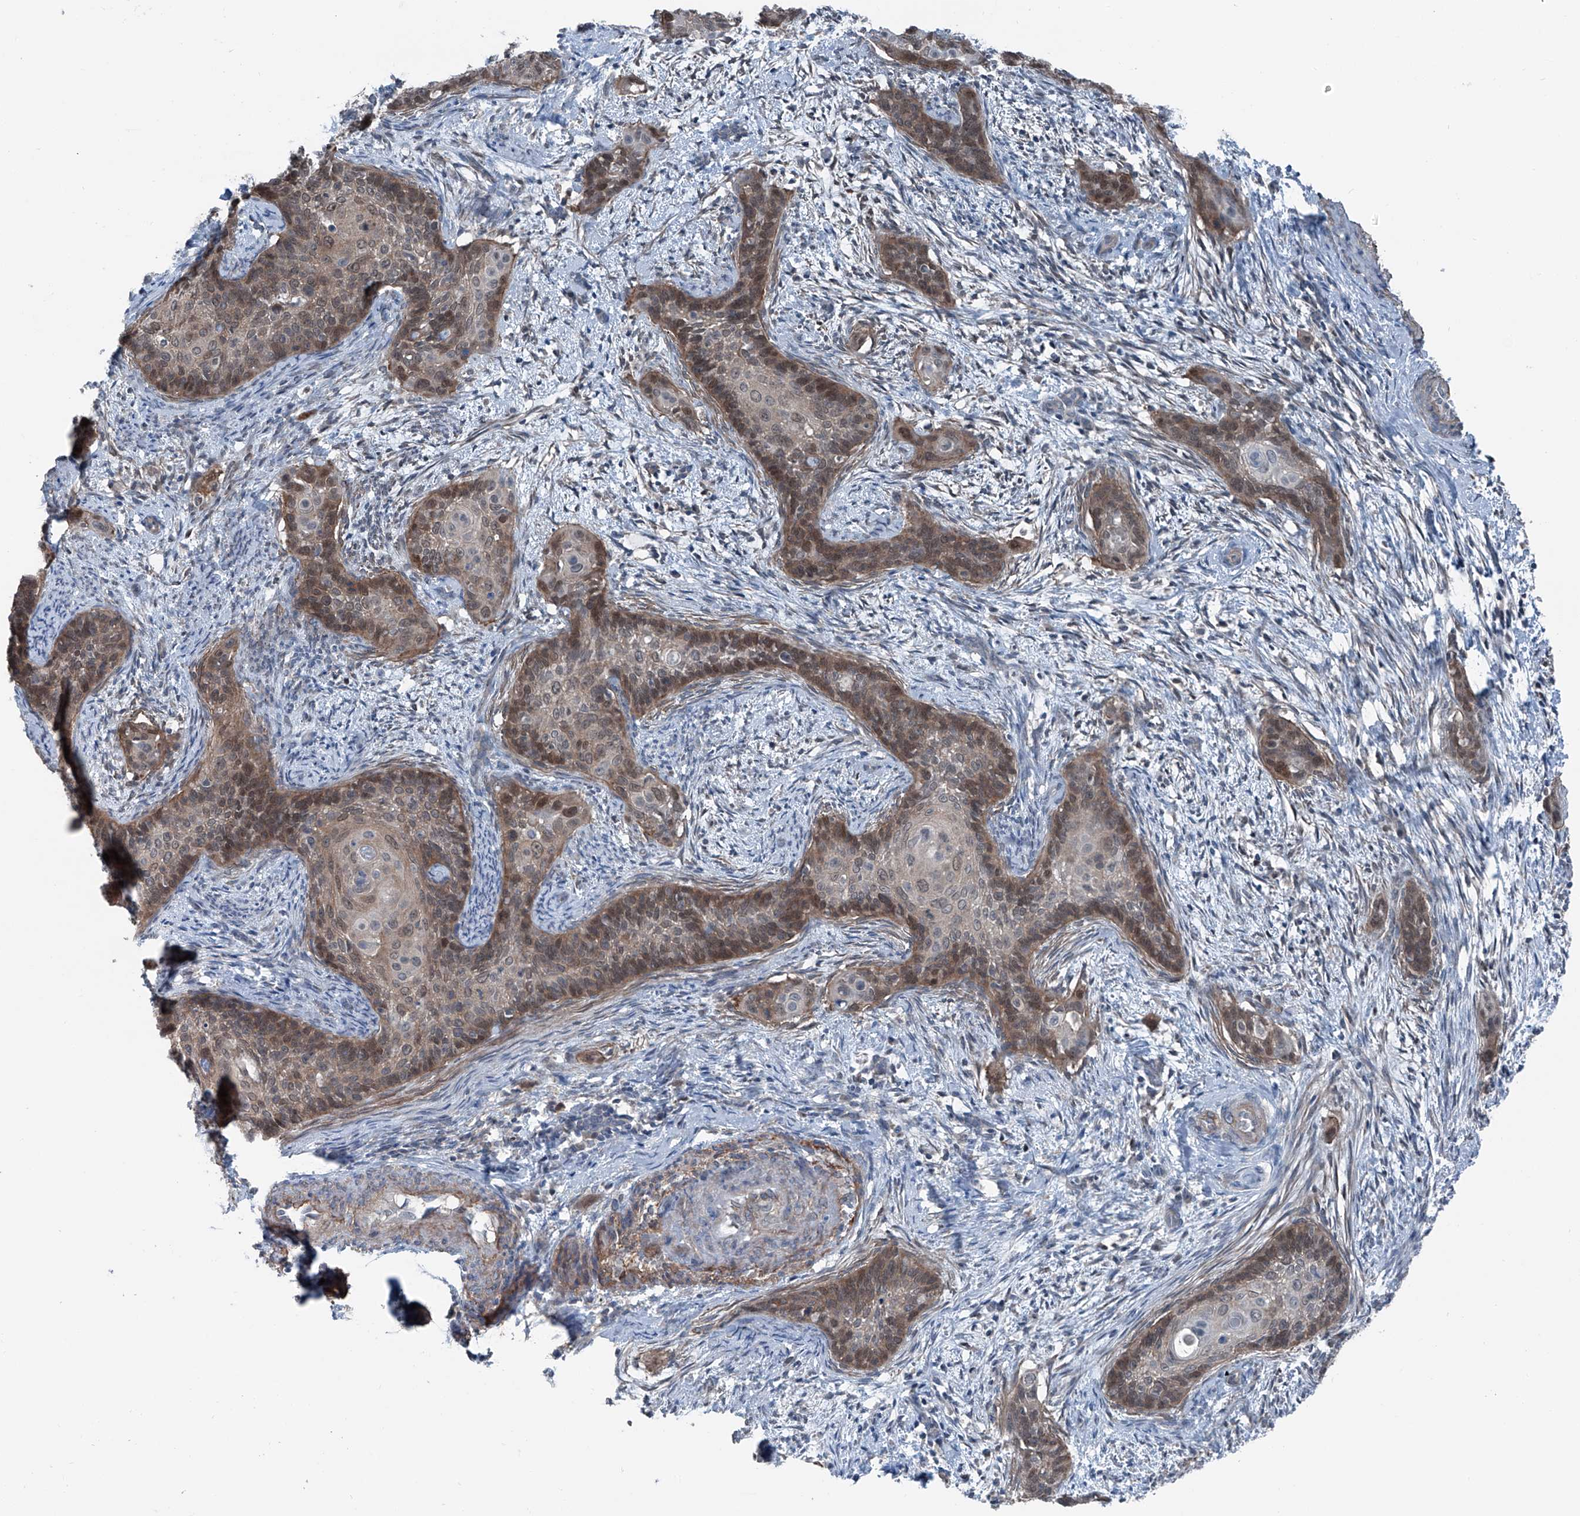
{"staining": {"intensity": "moderate", "quantity": "25%-75%", "location": "cytoplasmic/membranous,nuclear"}, "tissue": "cervical cancer", "cell_type": "Tumor cells", "image_type": "cancer", "snomed": [{"axis": "morphology", "description": "Squamous cell carcinoma, NOS"}, {"axis": "topography", "description": "Cervix"}], "caption": "High-magnification brightfield microscopy of cervical cancer stained with DAB (3,3'-diaminobenzidine) (brown) and counterstained with hematoxylin (blue). tumor cells exhibit moderate cytoplasmic/membranous and nuclear positivity is appreciated in approximately25%-75% of cells. Nuclei are stained in blue.", "gene": "HSPB11", "patient": {"sex": "female", "age": 33}}